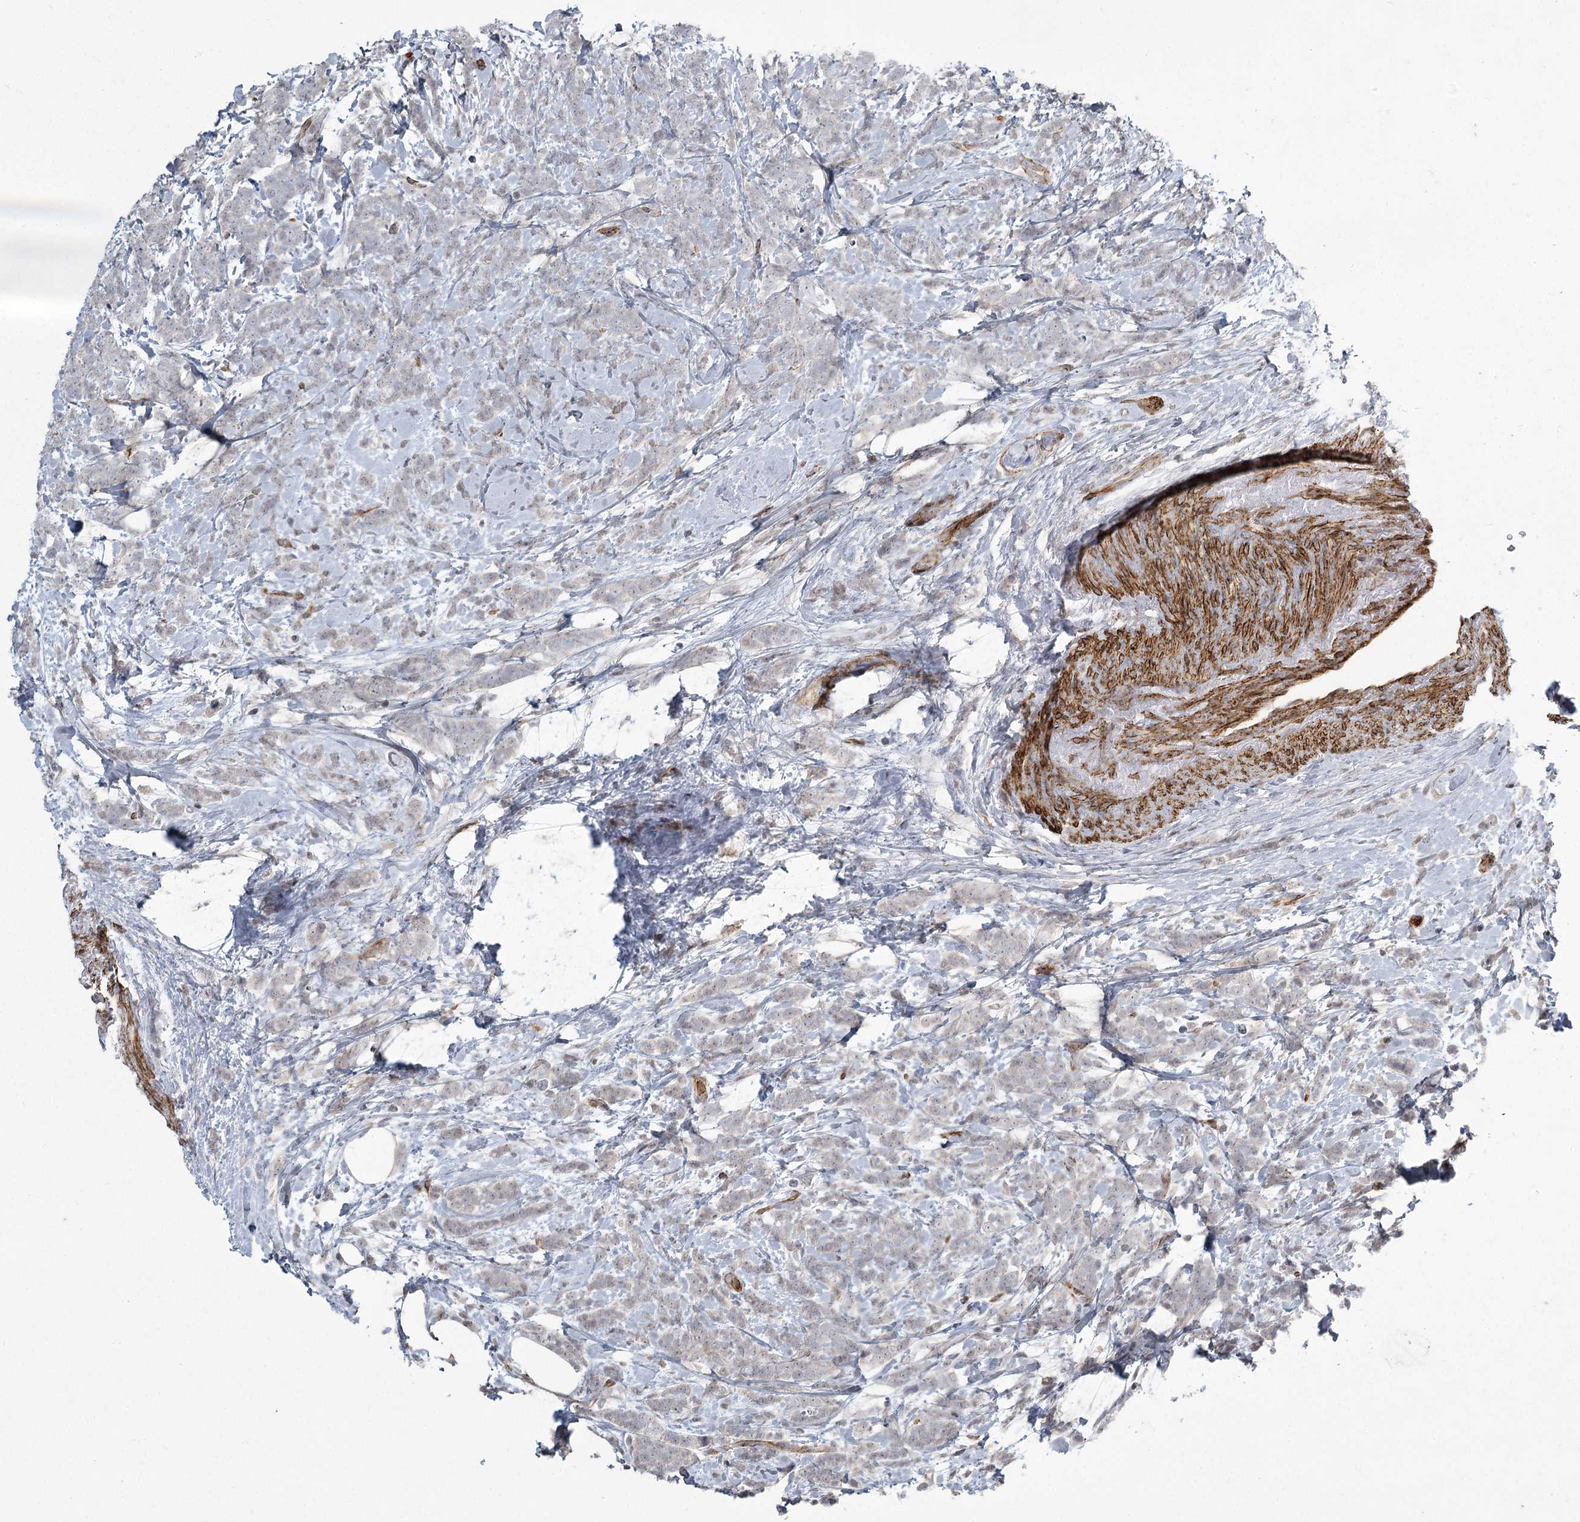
{"staining": {"intensity": "negative", "quantity": "none", "location": "none"}, "tissue": "breast cancer", "cell_type": "Tumor cells", "image_type": "cancer", "snomed": [{"axis": "morphology", "description": "Lobular carcinoma"}, {"axis": "topography", "description": "Breast"}], "caption": "There is no significant positivity in tumor cells of breast cancer.", "gene": "MEPE", "patient": {"sex": "female", "age": 58}}